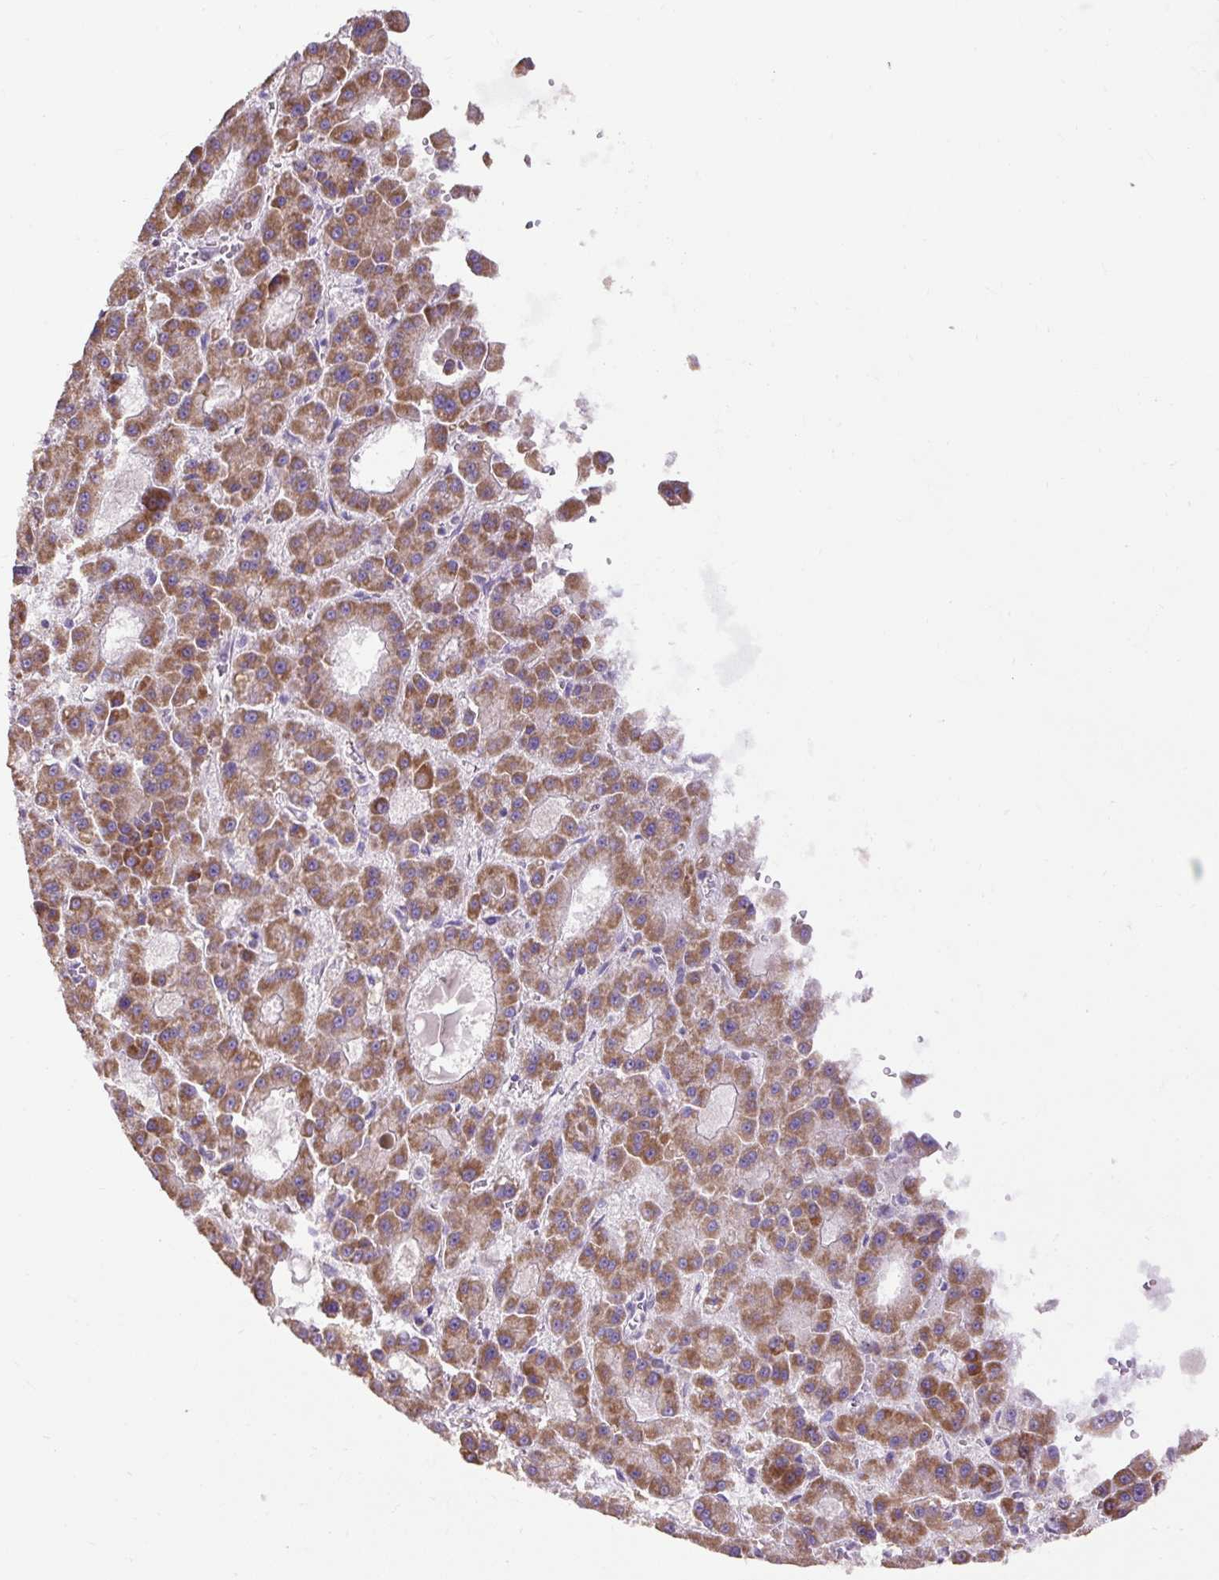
{"staining": {"intensity": "moderate", "quantity": ">75%", "location": "cytoplasmic/membranous"}, "tissue": "liver cancer", "cell_type": "Tumor cells", "image_type": "cancer", "snomed": [{"axis": "morphology", "description": "Carcinoma, Hepatocellular, NOS"}, {"axis": "topography", "description": "Liver"}], "caption": "This is an image of IHC staining of liver cancer, which shows moderate positivity in the cytoplasmic/membranous of tumor cells.", "gene": "ABR", "patient": {"sex": "male", "age": 70}}